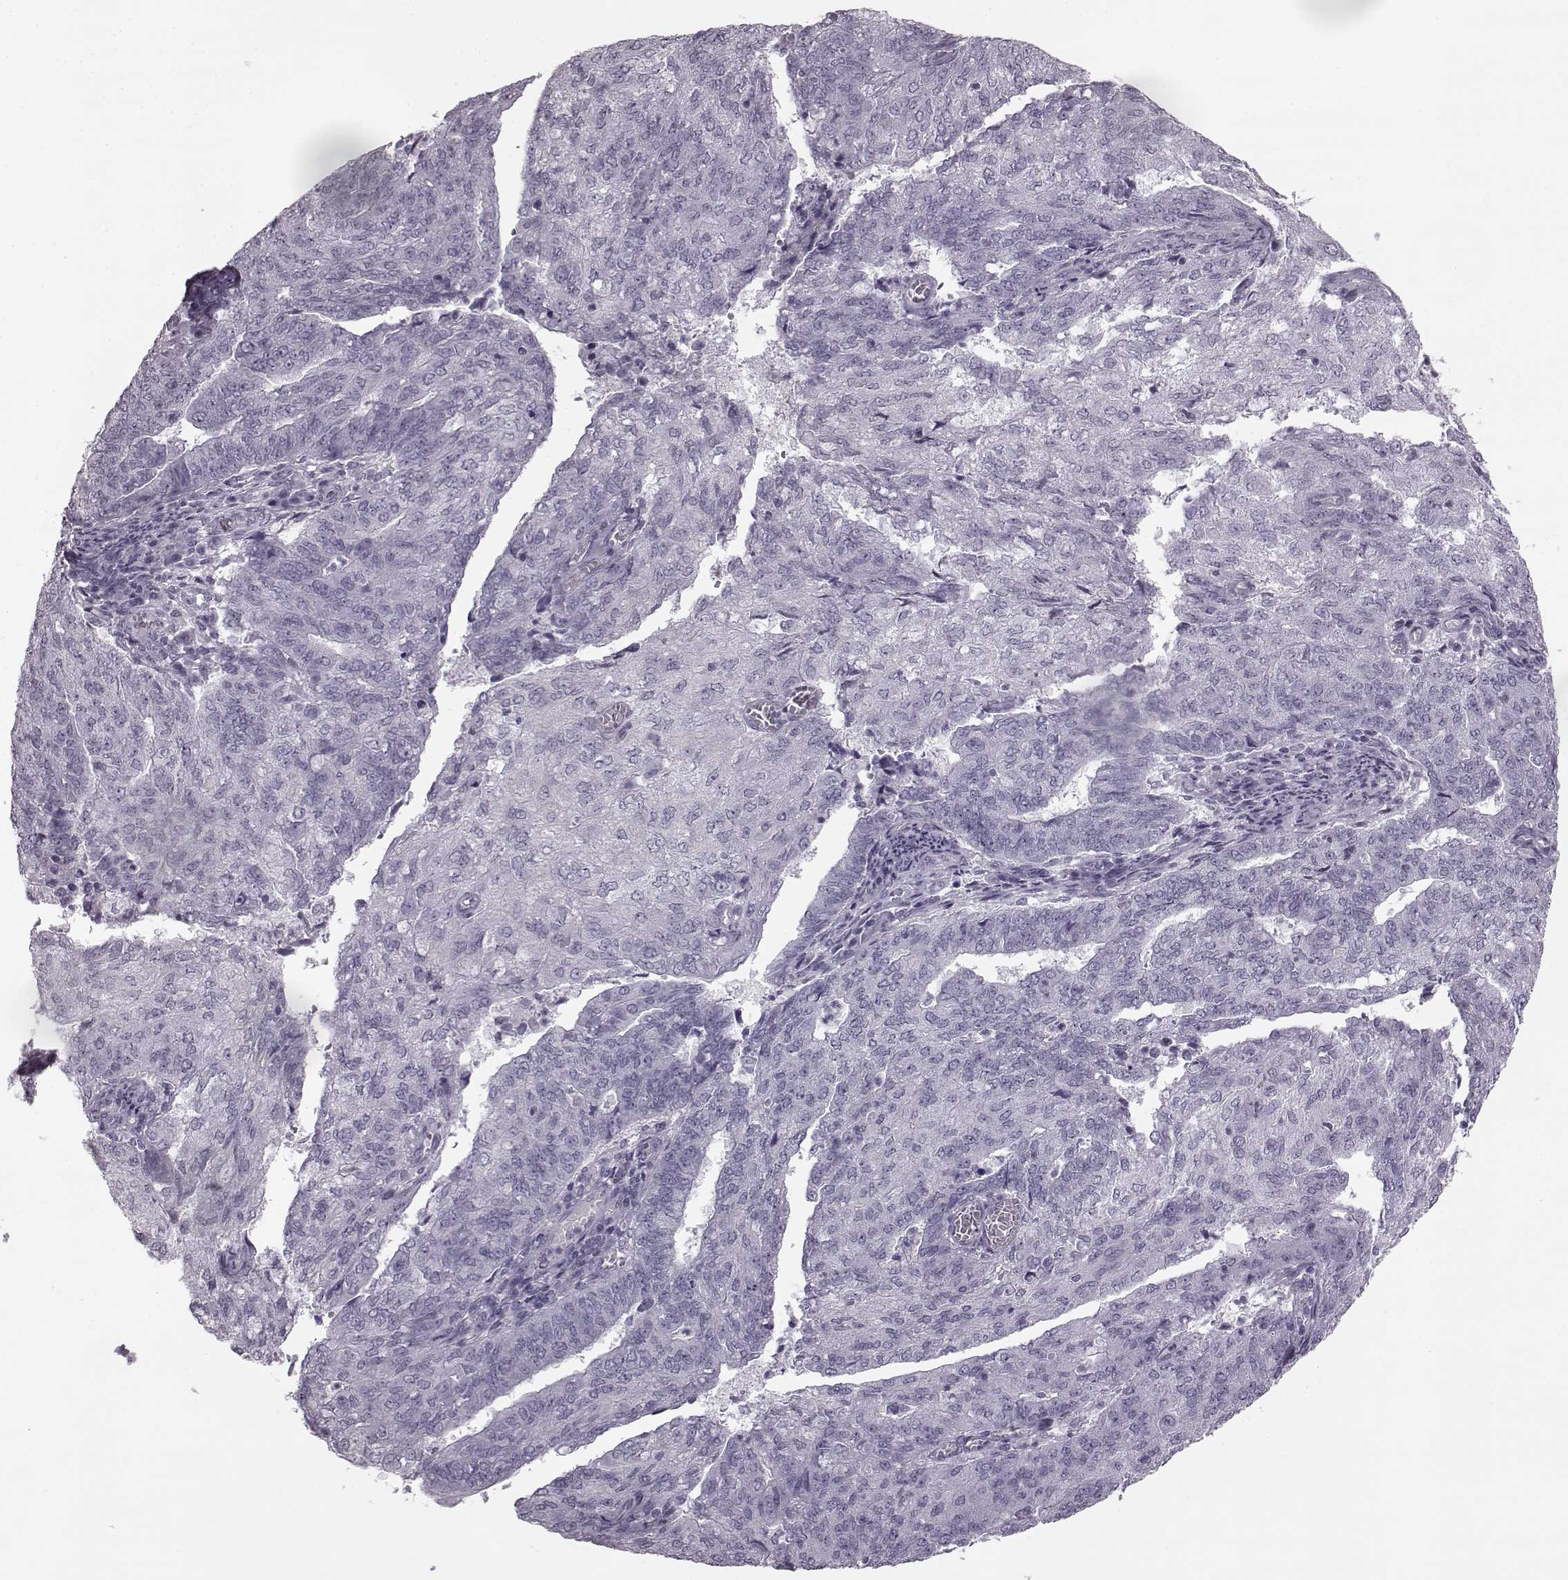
{"staining": {"intensity": "negative", "quantity": "none", "location": "none"}, "tissue": "endometrial cancer", "cell_type": "Tumor cells", "image_type": "cancer", "snomed": [{"axis": "morphology", "description": "Adenocarcinoma, NOS"}, {"axis": "topography", "description": "Endometrium"}], "caption": "Immunohistochemistry histopathology image of human endometrial cancer stained for a protein (brown), which exhibits no staining in tumor cells. Nuclei are stained in blue.", "gene": "SEMG2", "patient": {"sex": "female", "age": 82}}